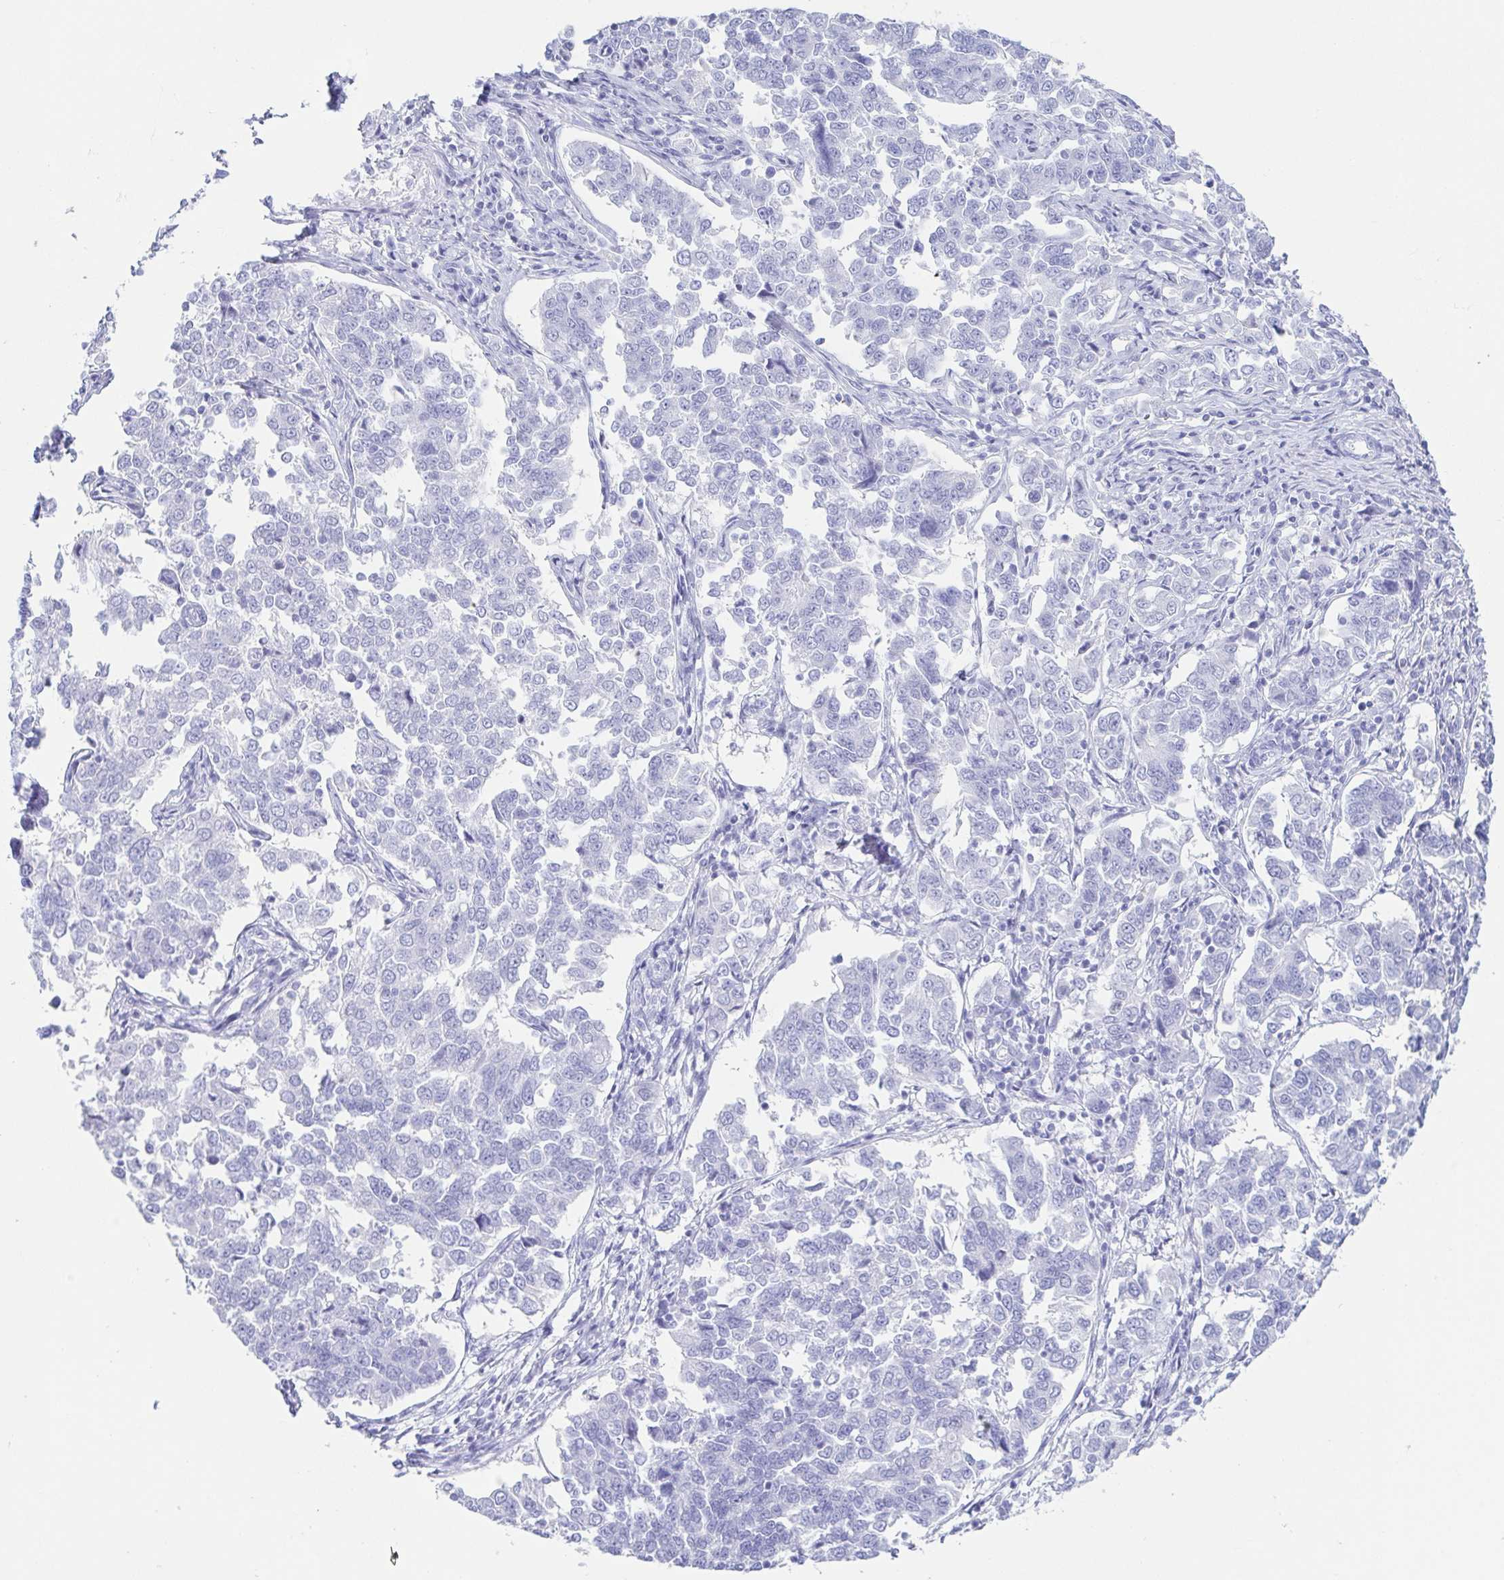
{"staining": {"intensity": "negative", "quantity": "none", "location": "none"}, "tissue": "endometrial cancer", "cell_type": "Tumor cells", "image_type": "cancer", "snomed": [{"axis": "morphology", "description": "Adenocarcinoma, NOS"}, {"axis": "topography", "description": "Endometrium"}], "caption": "Protein analysis of endometrial adenocarcinoma displays no significant staining in tumor cells. (DAB (3,3'-diaminobenzidine) IHC with hematoxylin counter stain).", "gene": "GKN1", "patient": {"sex": "female", "age": 43}}